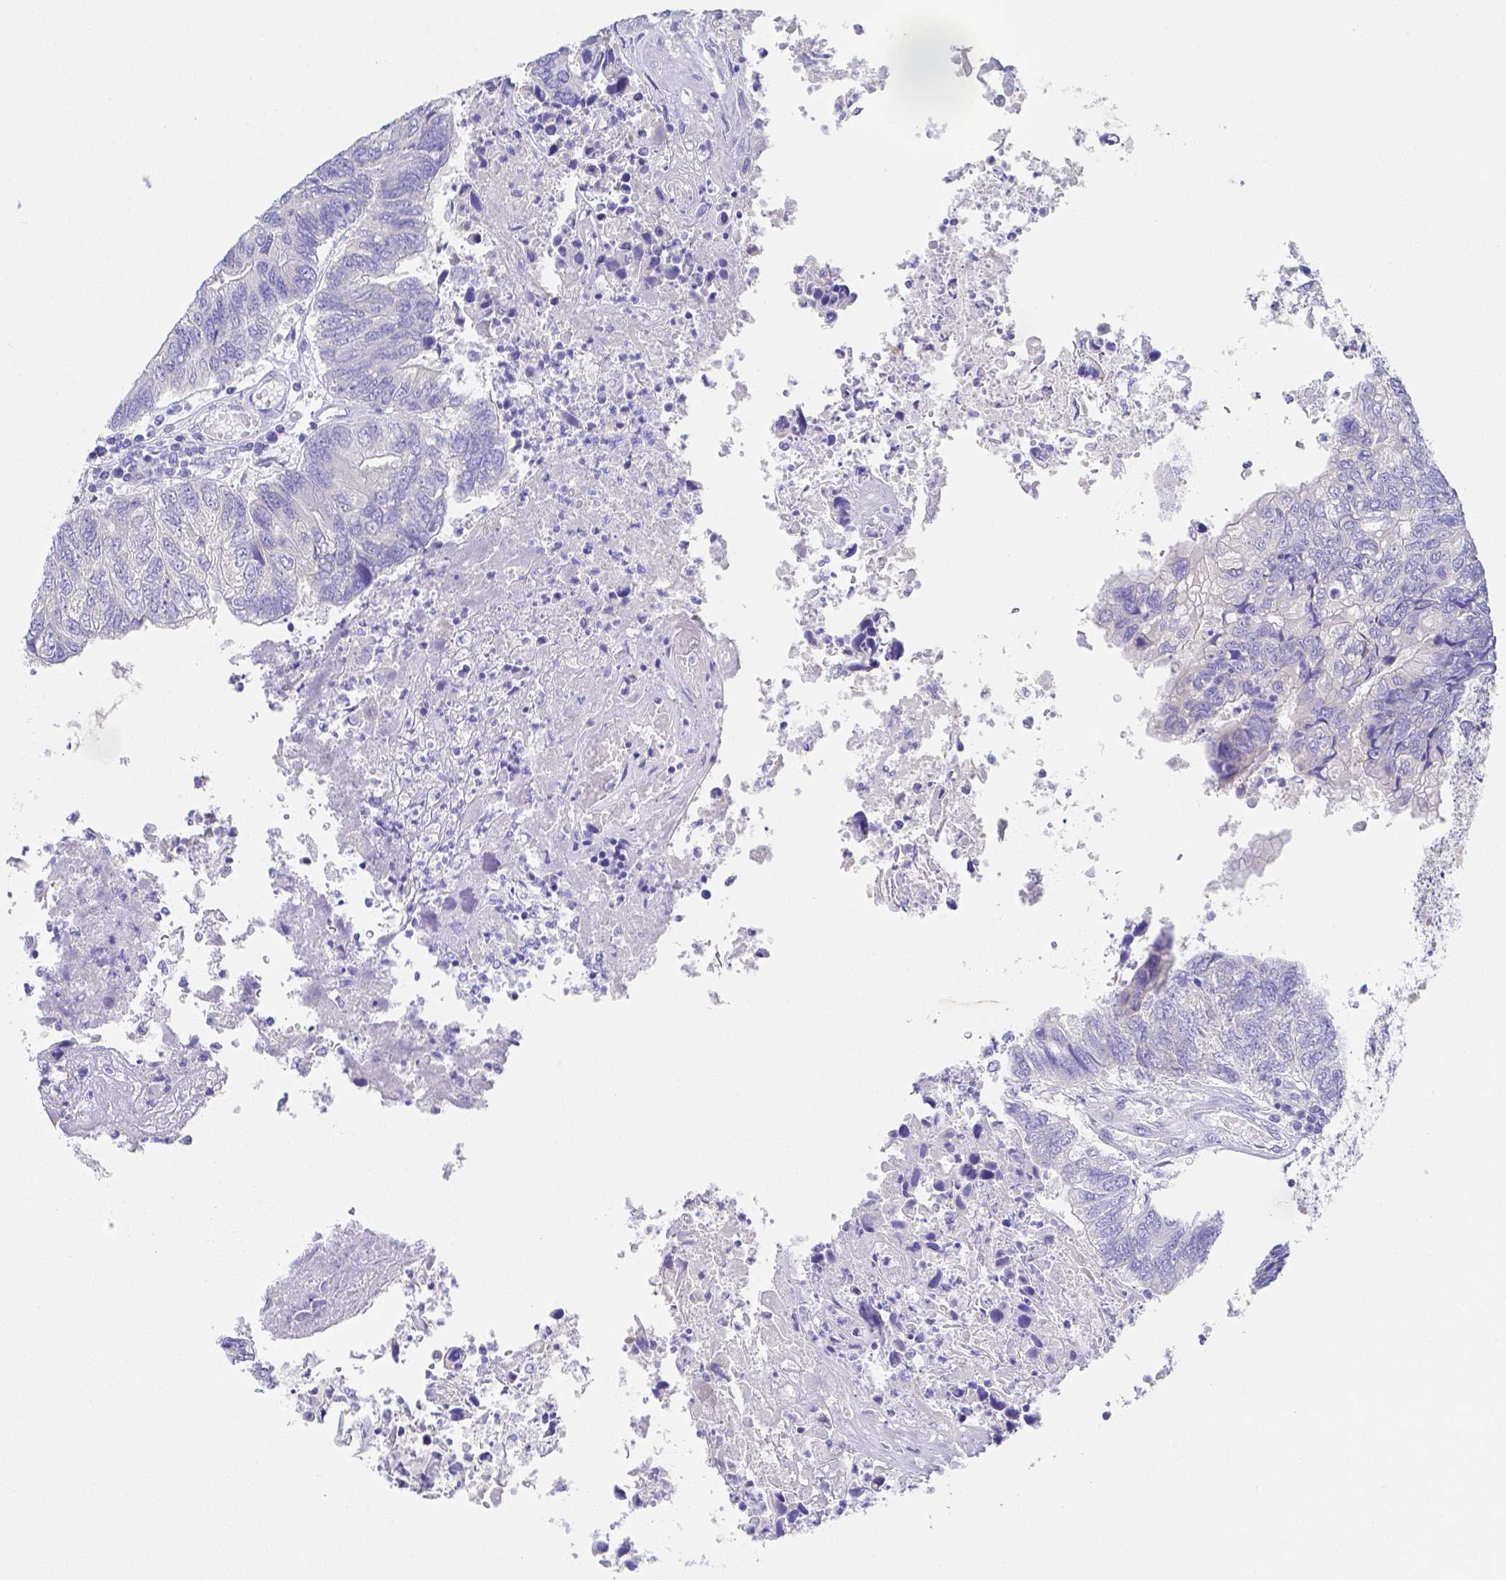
{"staining": {"intensity": "negative", "quantity": "none", "location": "none"}, "tissue": "colorectal cancer", "cell_type": "Tumor cells", "image_type": "cancer", "snomed": [{"axis": "morphology", "description": "Adenocarcinoma, NOS"}, {"axis": "topography", "description": "Colon"}], "caption": "Adenocarcinoma (colorectal) was stained to show a protein in brown. There is no significant positivity in tumor cells.", "gene": "ZG16B", "patient": {"sex": "female", "age": 67}}